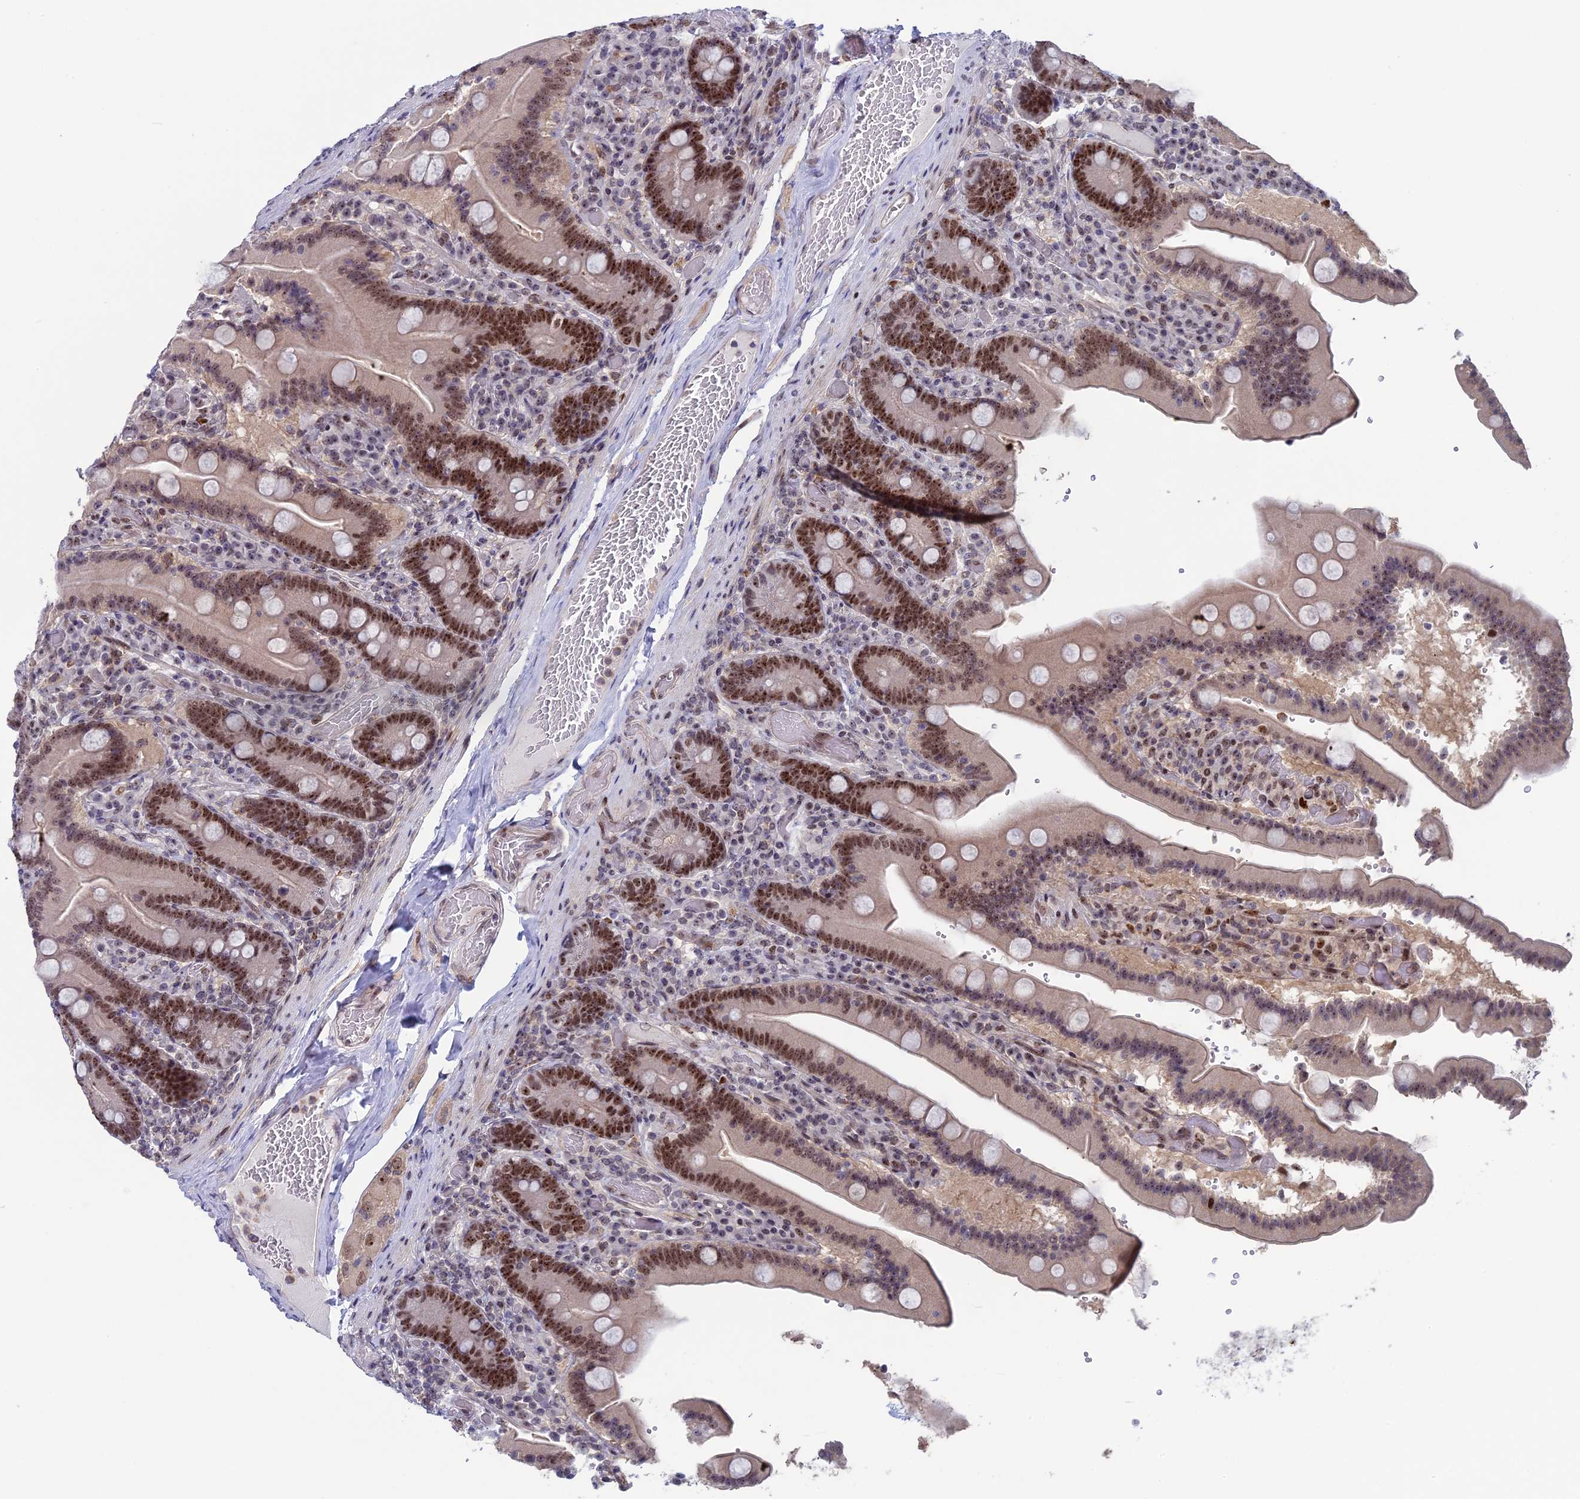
{"staining": {"intensity": "moderate", "quantity": "25%-75%", "location": "nuclear"}, "tissue": "duodenum", "cell_type": "Glandular cells", "image_type": "normal", "snomed": [{"axis": "morphology", "description": "Normal tissue, NOS"}, {"axis": "topography", "description": "Duodenum"}], "caption": "This histopathology image reveals immunohistochemistry staining of unremarkable duodenum, with medium moderate nuclear staining in about 25%-75% of glandular cells.", "gene": "CCDC86", "patient": {"sex": "female", "age": 62}}